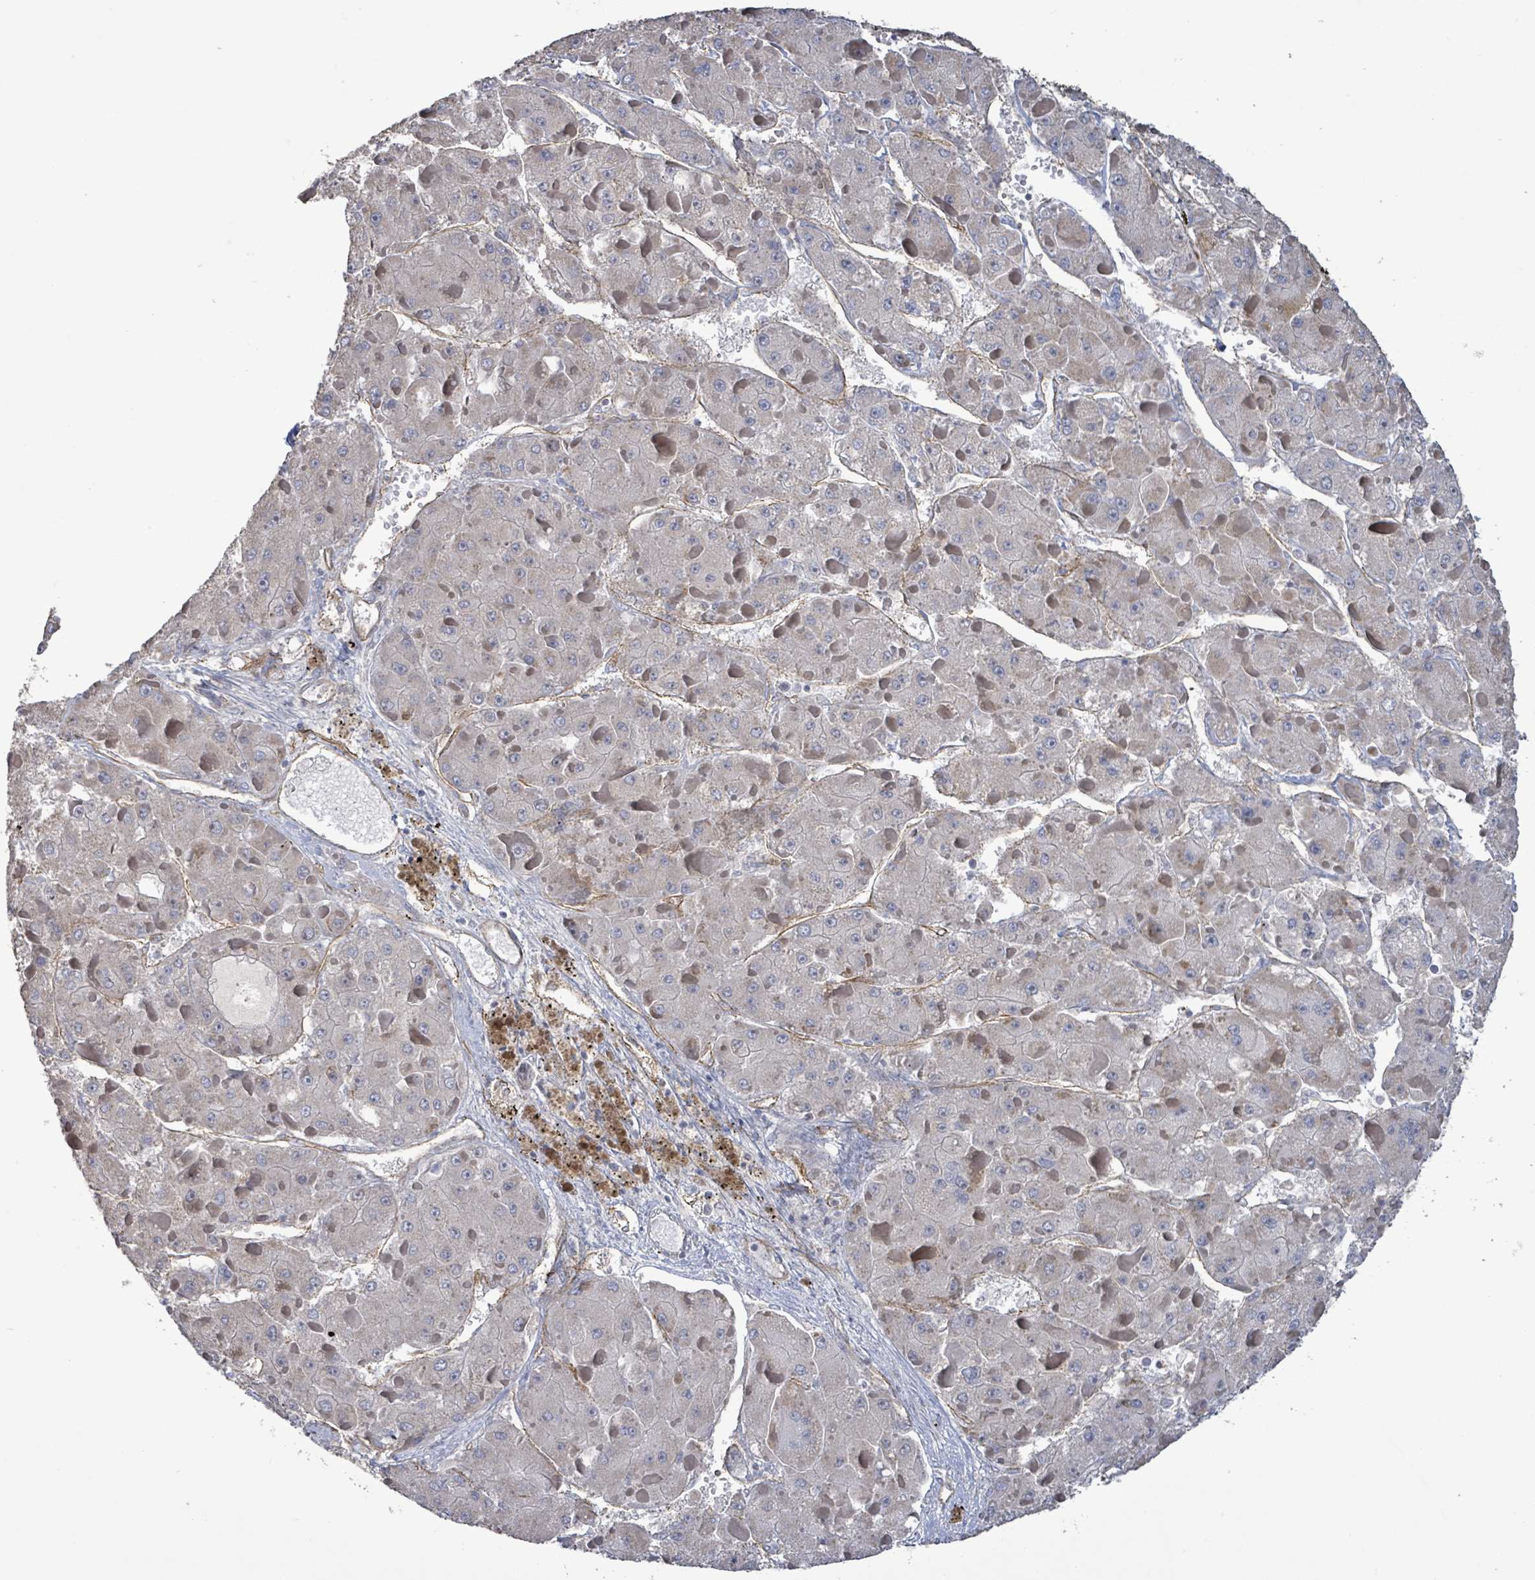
{"staining": {"intensity": "negative", "quantity": "none", "location": "none"}, "tissue": "liver cancer", "cell_type": "Tumor cells", "image_type": "cancer", "snomed": [{"axis": "morphology", "description": "Carcinoma, Hepatocellular, NOS"}, {"axis": "topography", "description": "Liver"}], "caption": "Immunohistochemistry photomicrograph of neoplastic tissue: liver cancer (hepatocellular carcinoma) stained with DAB (3,3'-diaminobenzidine) demonstrates no significant protein staining in tumor cells.", "gene": "KANK3", "patient": {"sex": "female", "age": 73}}